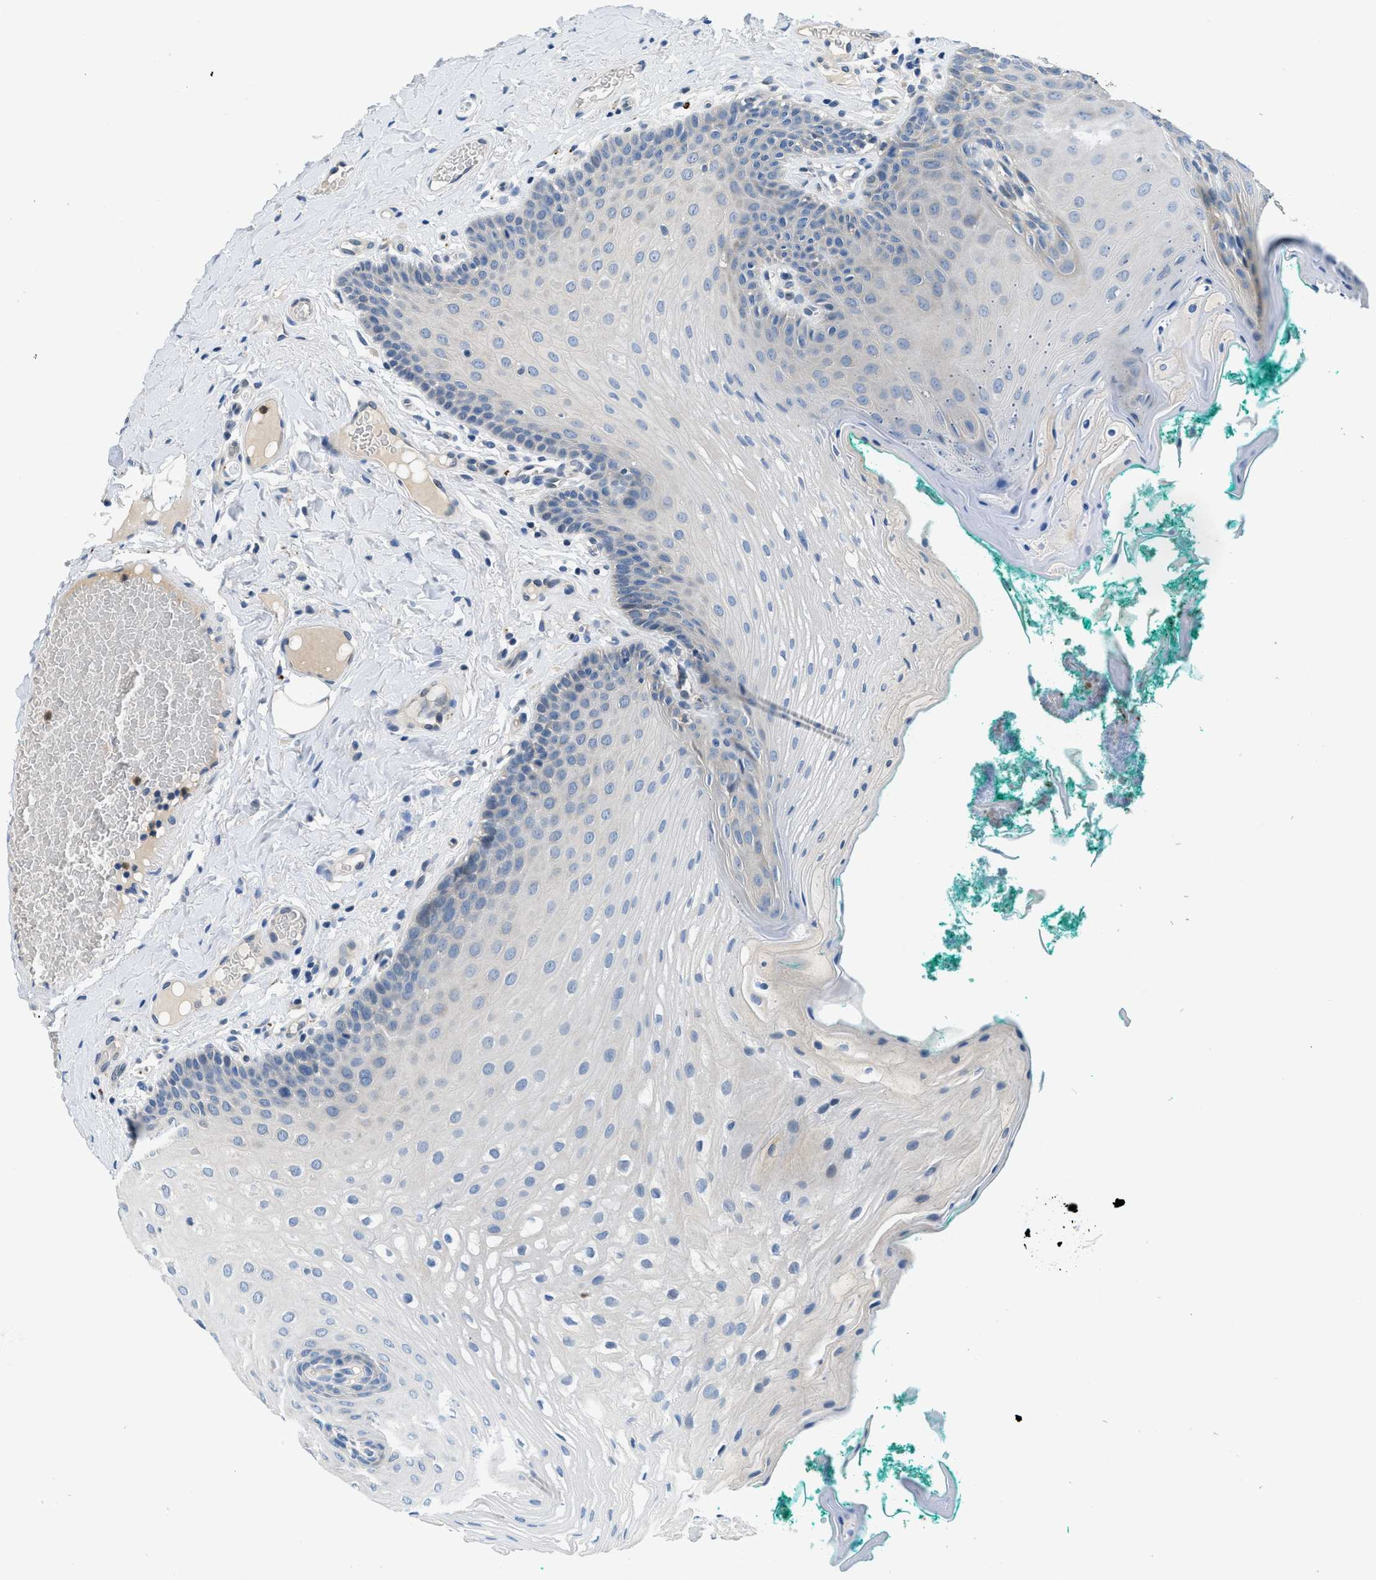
{"staining": {"intensity": "negative", "quantity": "none", "location": "none"}, "tissue": "oral mucosa", "cell_type": "Squamous epithelial cells", "image_type": "normal", "snomed": [{"axis": "morphology", "description": "Normal tissue, NOS"}, {"axis": "topography", "description": "Oral tissue"}], "caption": "DAB immunohistochemical staining of normal human oral mucosa reveals no significant staining in squamous epithelial cells. The staining was performed using DAB to visualize the protein expression in brown, while the nuclei were stained in blue with hematoxylin (Magnification: 20x).", "gene": "ADGRE3", "patient": {"sex": "male", "age": 58}}